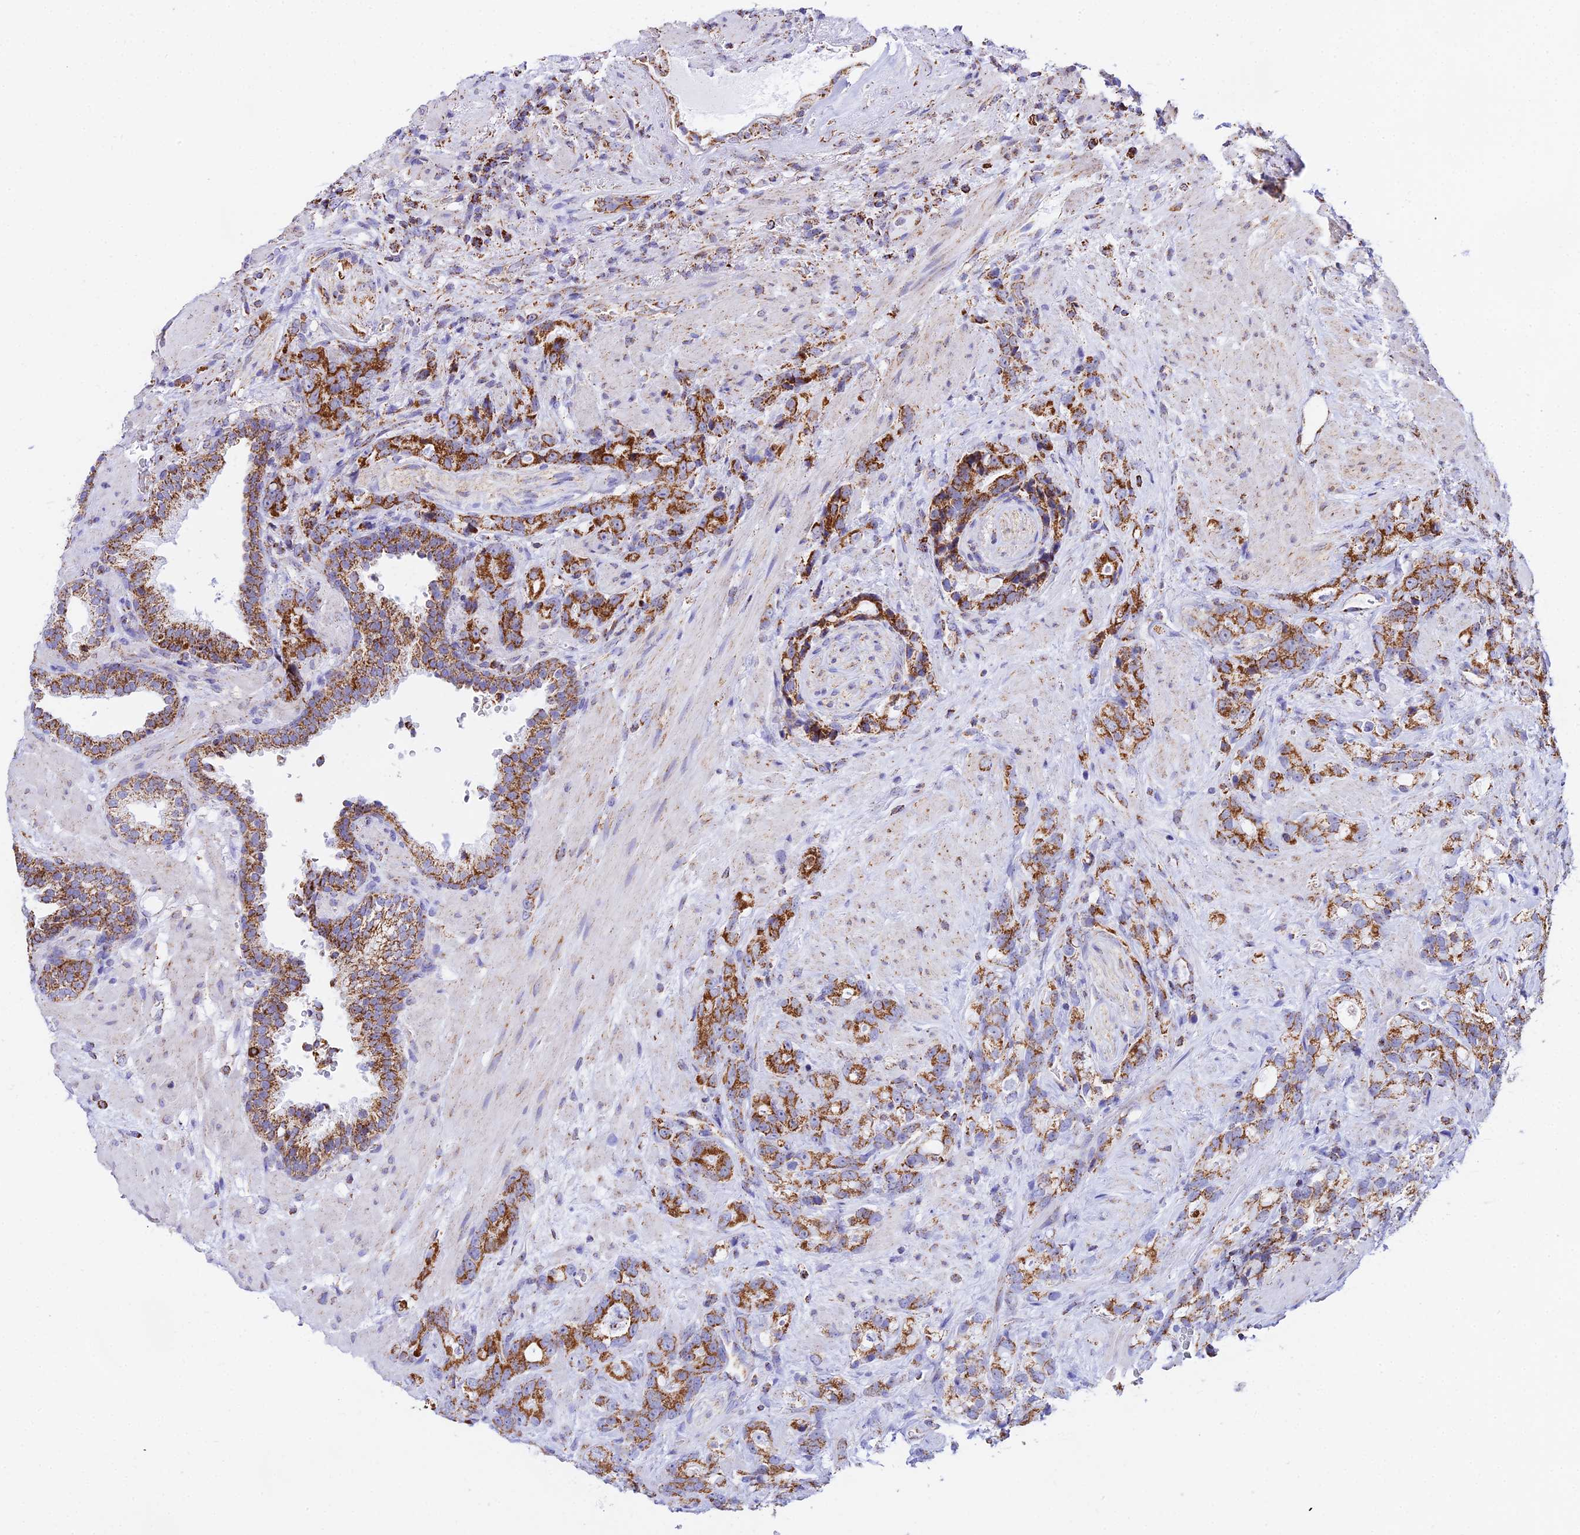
{"staining": {"intensity": "moderate", "quantity": ">75%", "location": "cytoplasmic/membranous"}, "tissue": "prostate cancer", "cell_type": "Tumor cells", "image_type": "cancer", "snomed": [{"axis": "morphology", "description": "Adenocarcinoma, High grade"}, {"axis": "topography", "description": "Prostate"}], "caption": "Adenocarcinoma (high-grade) (prostate) stained with a protein marker exhibits moderate staining in tumor cells.", "gene": "ATP5PD", "patient": {"sex": "male", "age": 74}}